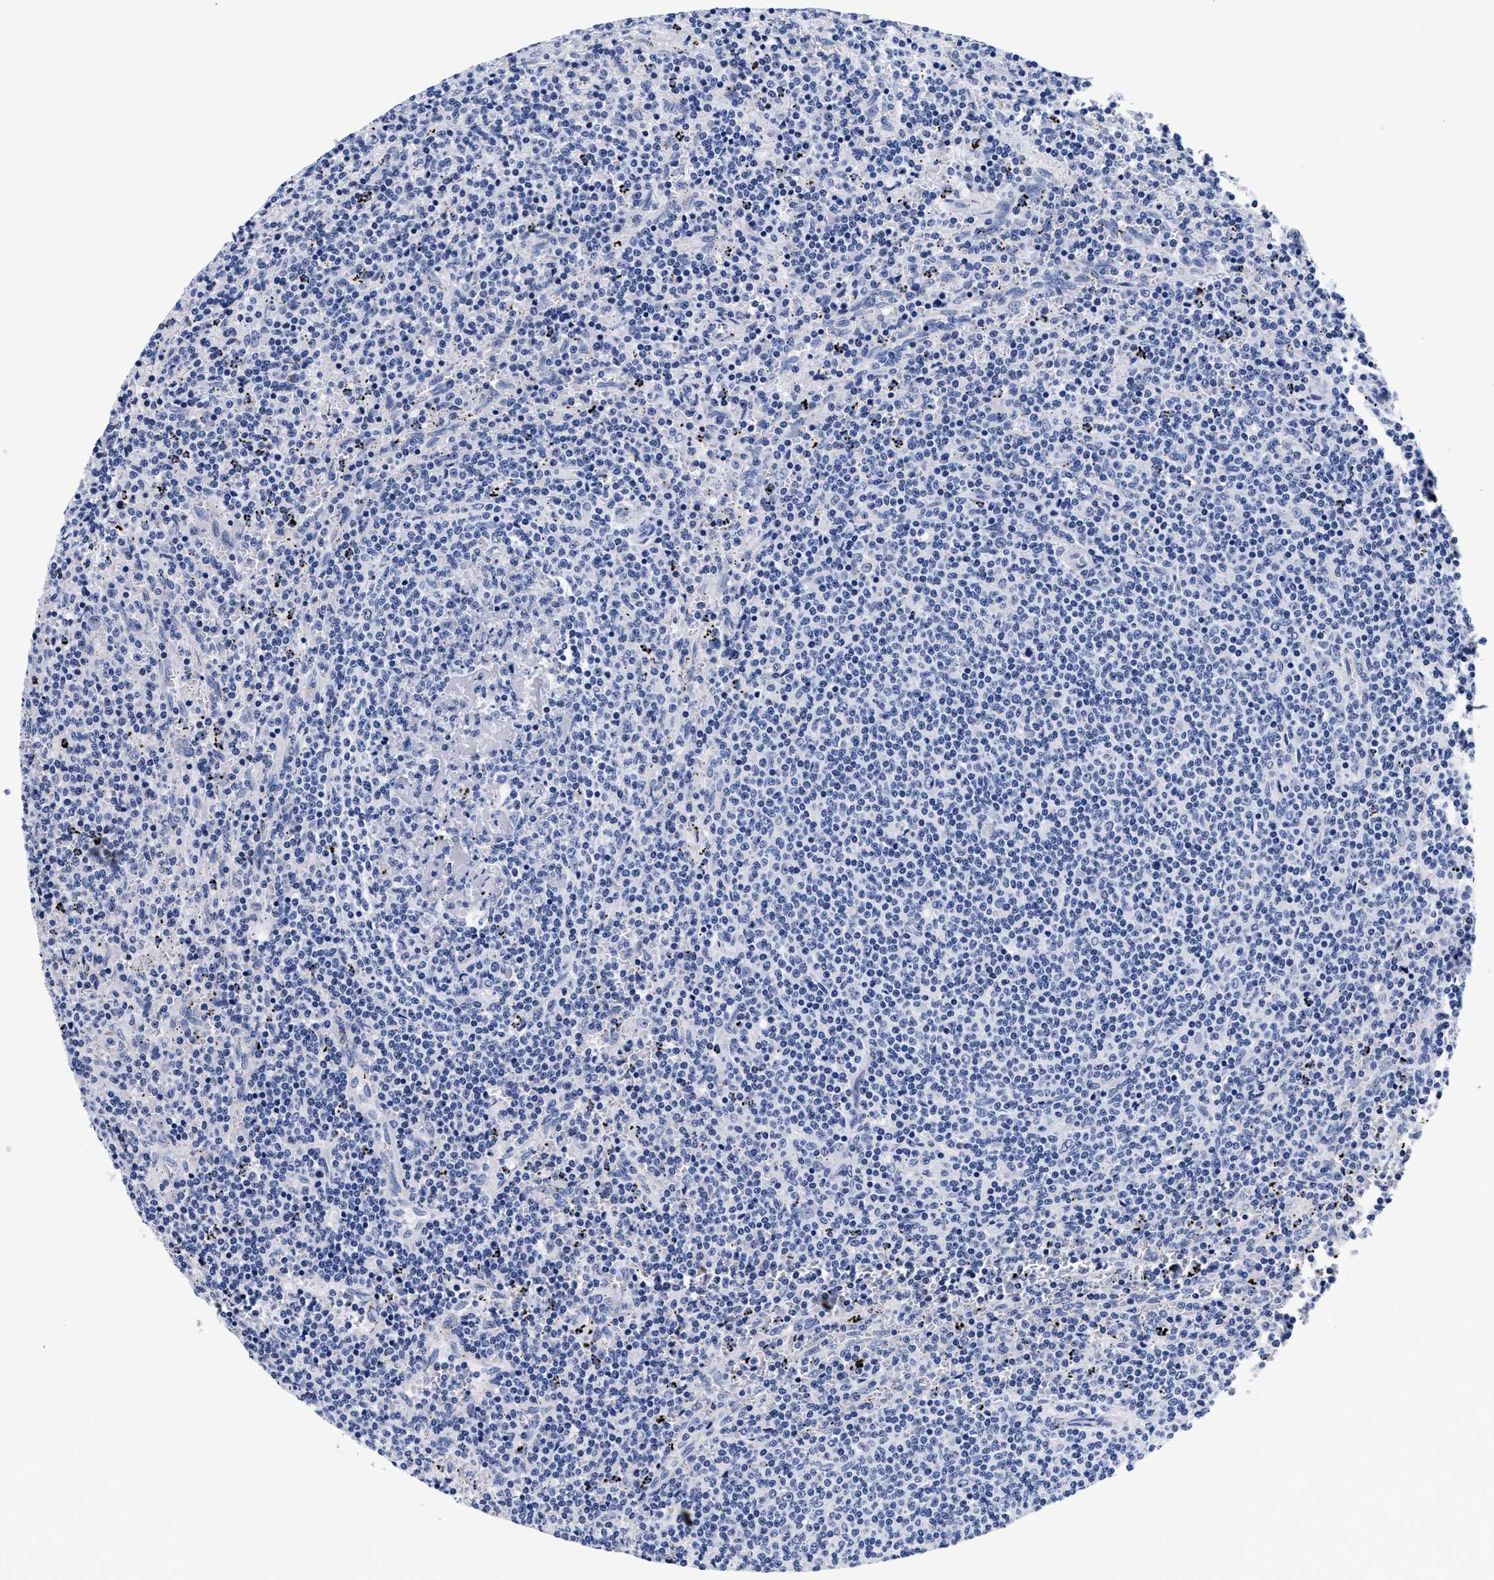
{"staining": {"intensity": "negative", "quantity": "none", "location": "none"}, "tissue": "lymphoma", "cell_type": "Tumor cells", "image_type": "cancer", "snomed": [{"axis": "morphology", "description": "Malignant lymphoma, non-Hodgkin's type, Low grade"}, {"axis": "topography", "description": "Spleen"}], "caption": "An IHC micrograph of malignant lymphoma, non-Hodgkin's type (low-grade) is shown. There is no staining in tumor cells of malignant lymphoma, non-Hodgkin's type (low-grade). (Brightfield microscopy of DAB (3,3'-diaminobenzidine) IHC at high magnification).", "gene": "RAB3B", "patient": {"sex": "female", "age": 50}}